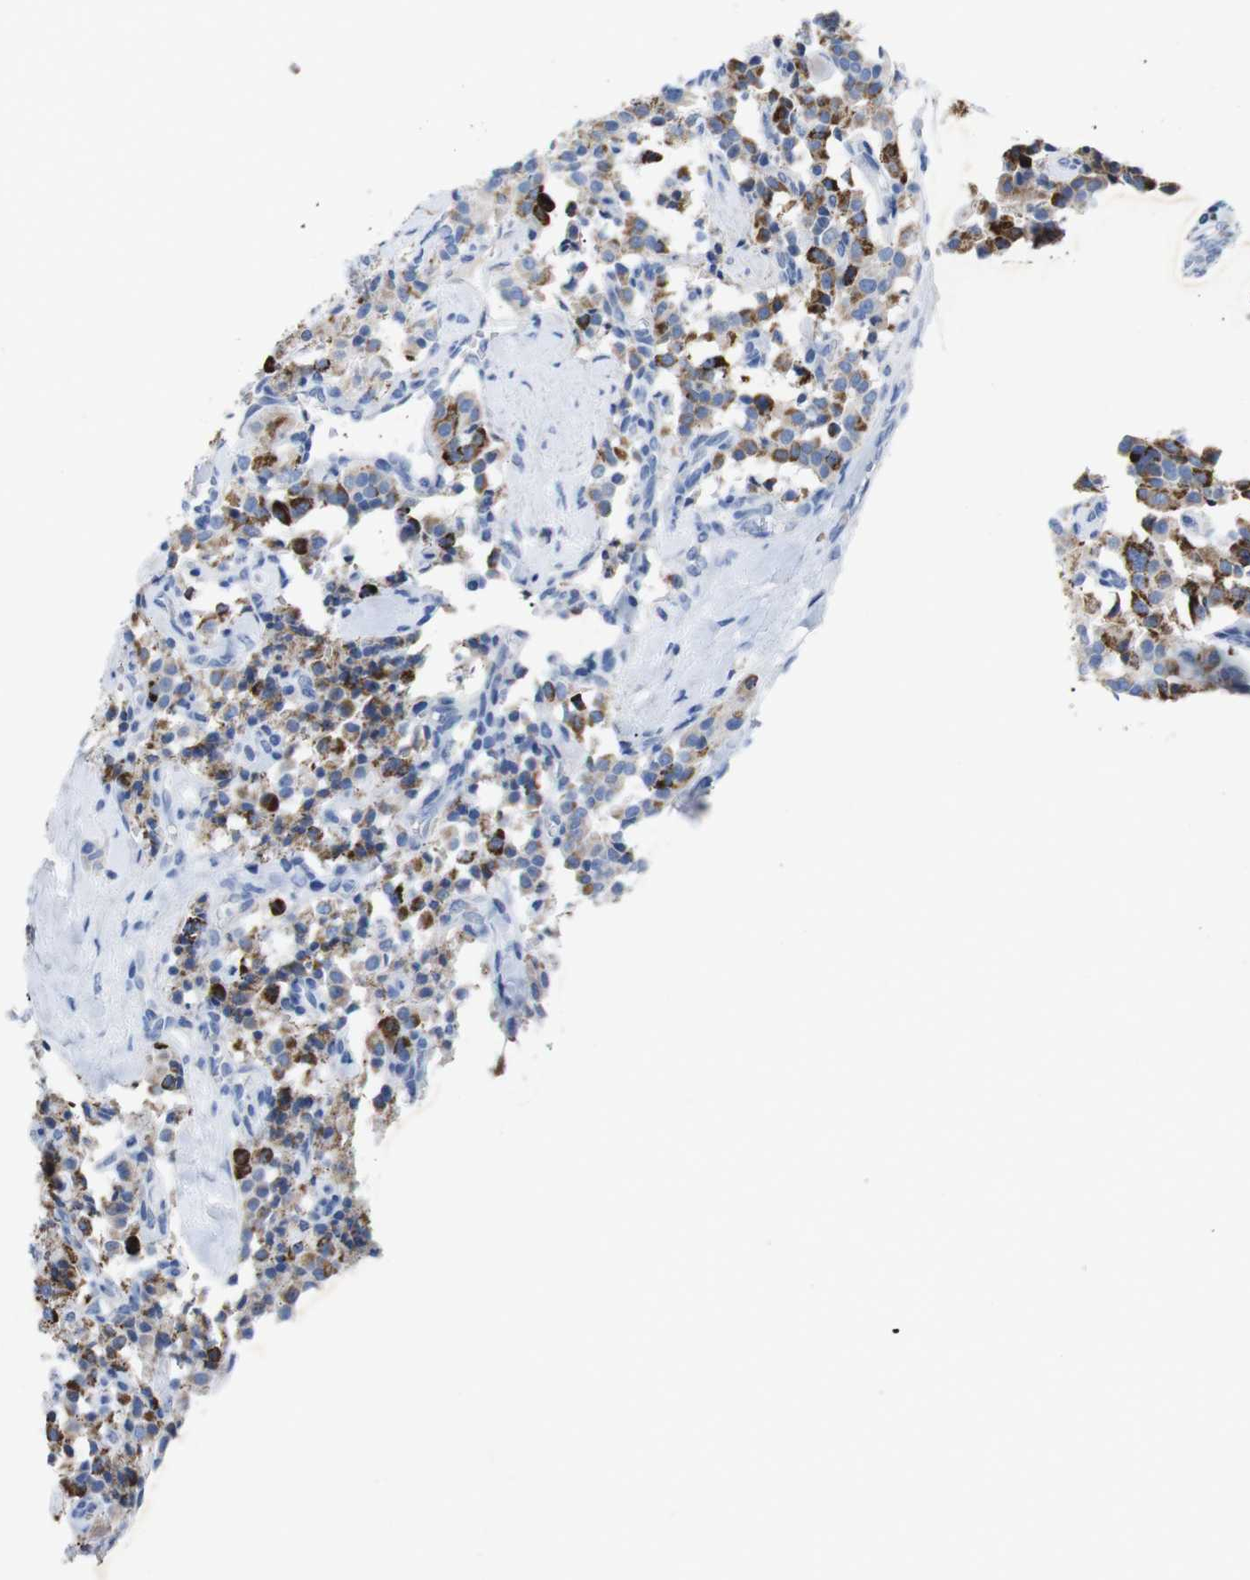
{"staining": {"intensity": "strong", "quantity": ">75%", "location": "cytoplasmic/membranous"}, "tissue": "carcinoid", "cell_type": "Tumor cells", "image_type": "cancer", "snomed": [{"axis": "morphology", "description": "Carcinoid, malignant, NOS"}, {"axis": "topography", "description": "Lung"}], "caption": "A brown stain labels strong cytoplasmic/membranous positivity of a protein in carcinoid tumor cells. Ihc stains the protein of interest in brown and the nuclei are stained blue.", "gene": "GJB2", "patient": {"sex": "male", "age": 30}}